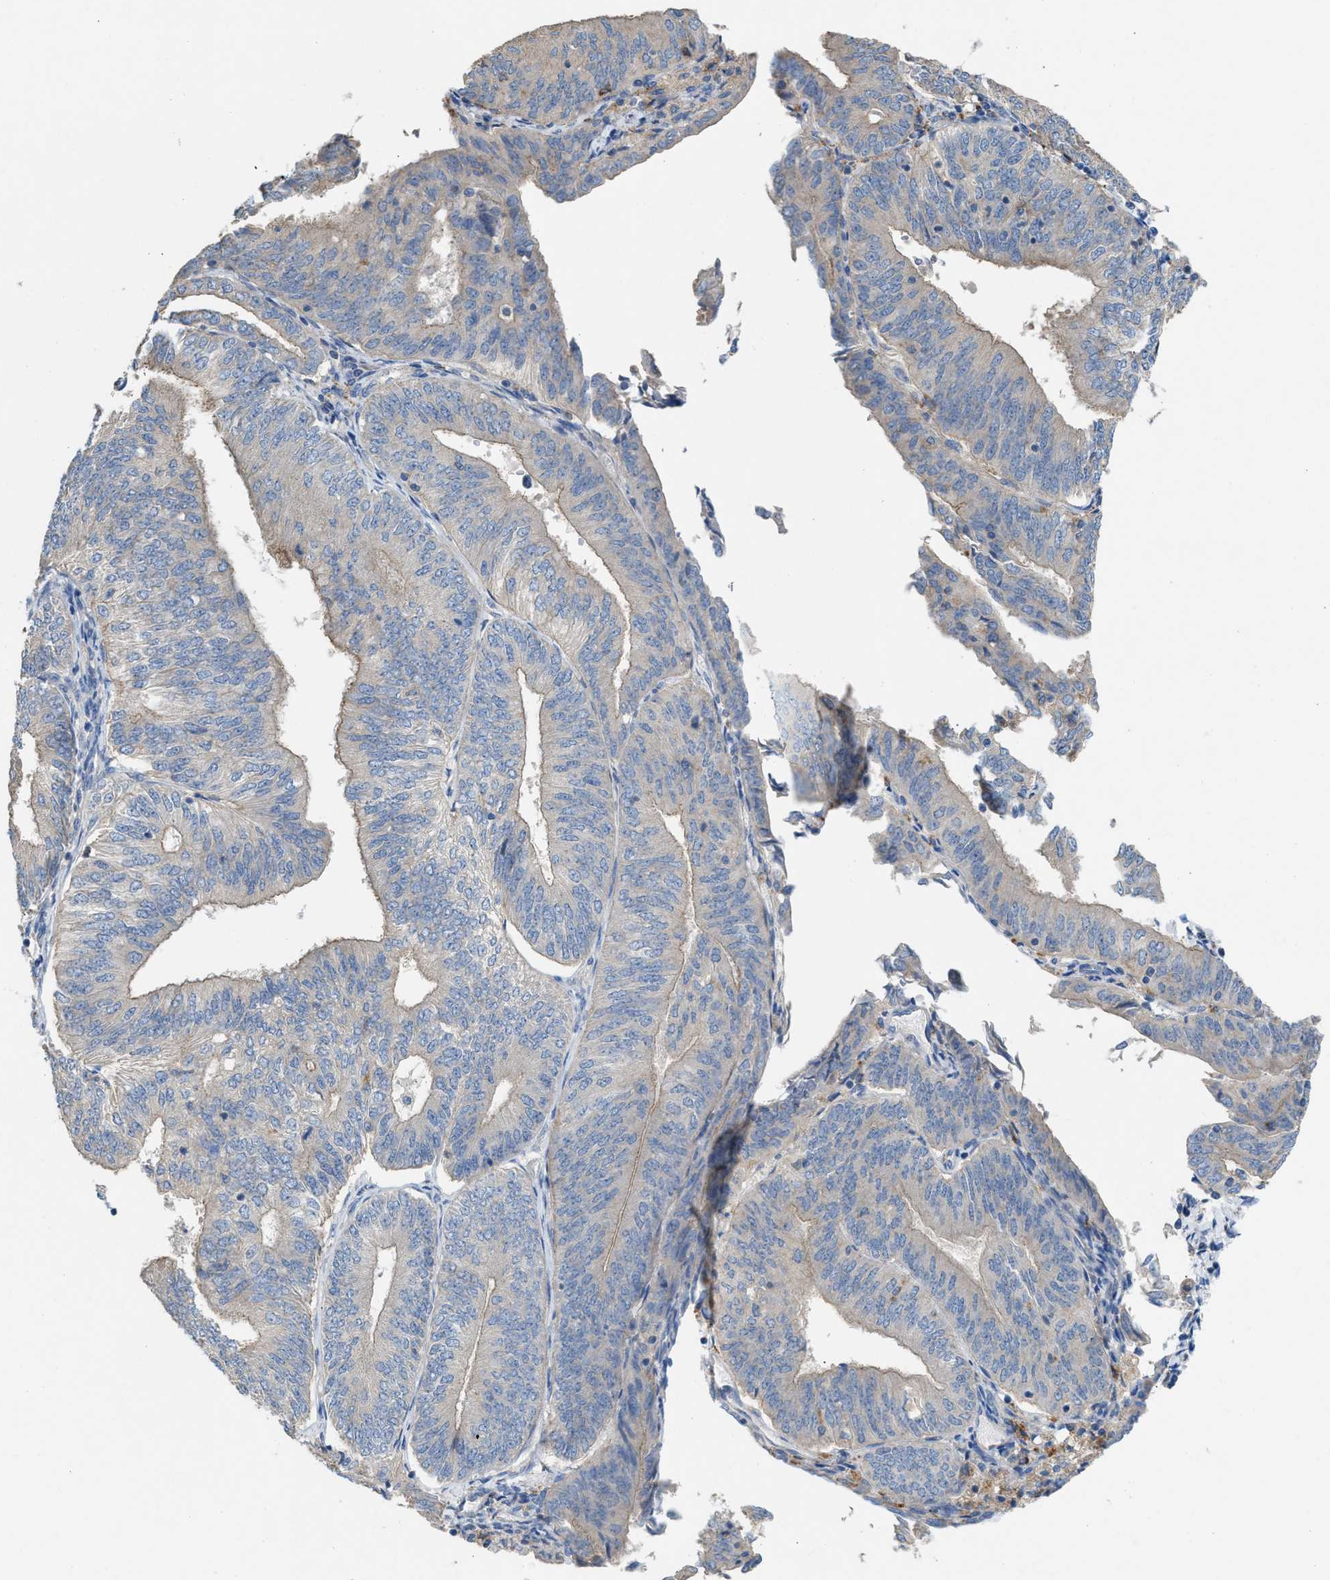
{"staining": {"intensity": "negative", "quantity": "none", "location": "none"}, "tissue": "endometrial cancer", "cell_type": "Tumor cells", "image_type": "cancer", "snomed": [{"axis": "morphology", "description": "Adenocarcinoma, NOS"}, {"axis": "topography", "description": "Endometrium"}], "caption": "Protein analysis of adenocarcinoma (endometrial) exhibits no significant expression in tumor cells.", "gene": "AOAH", "patient": {"sex": "female", "age": 58}}